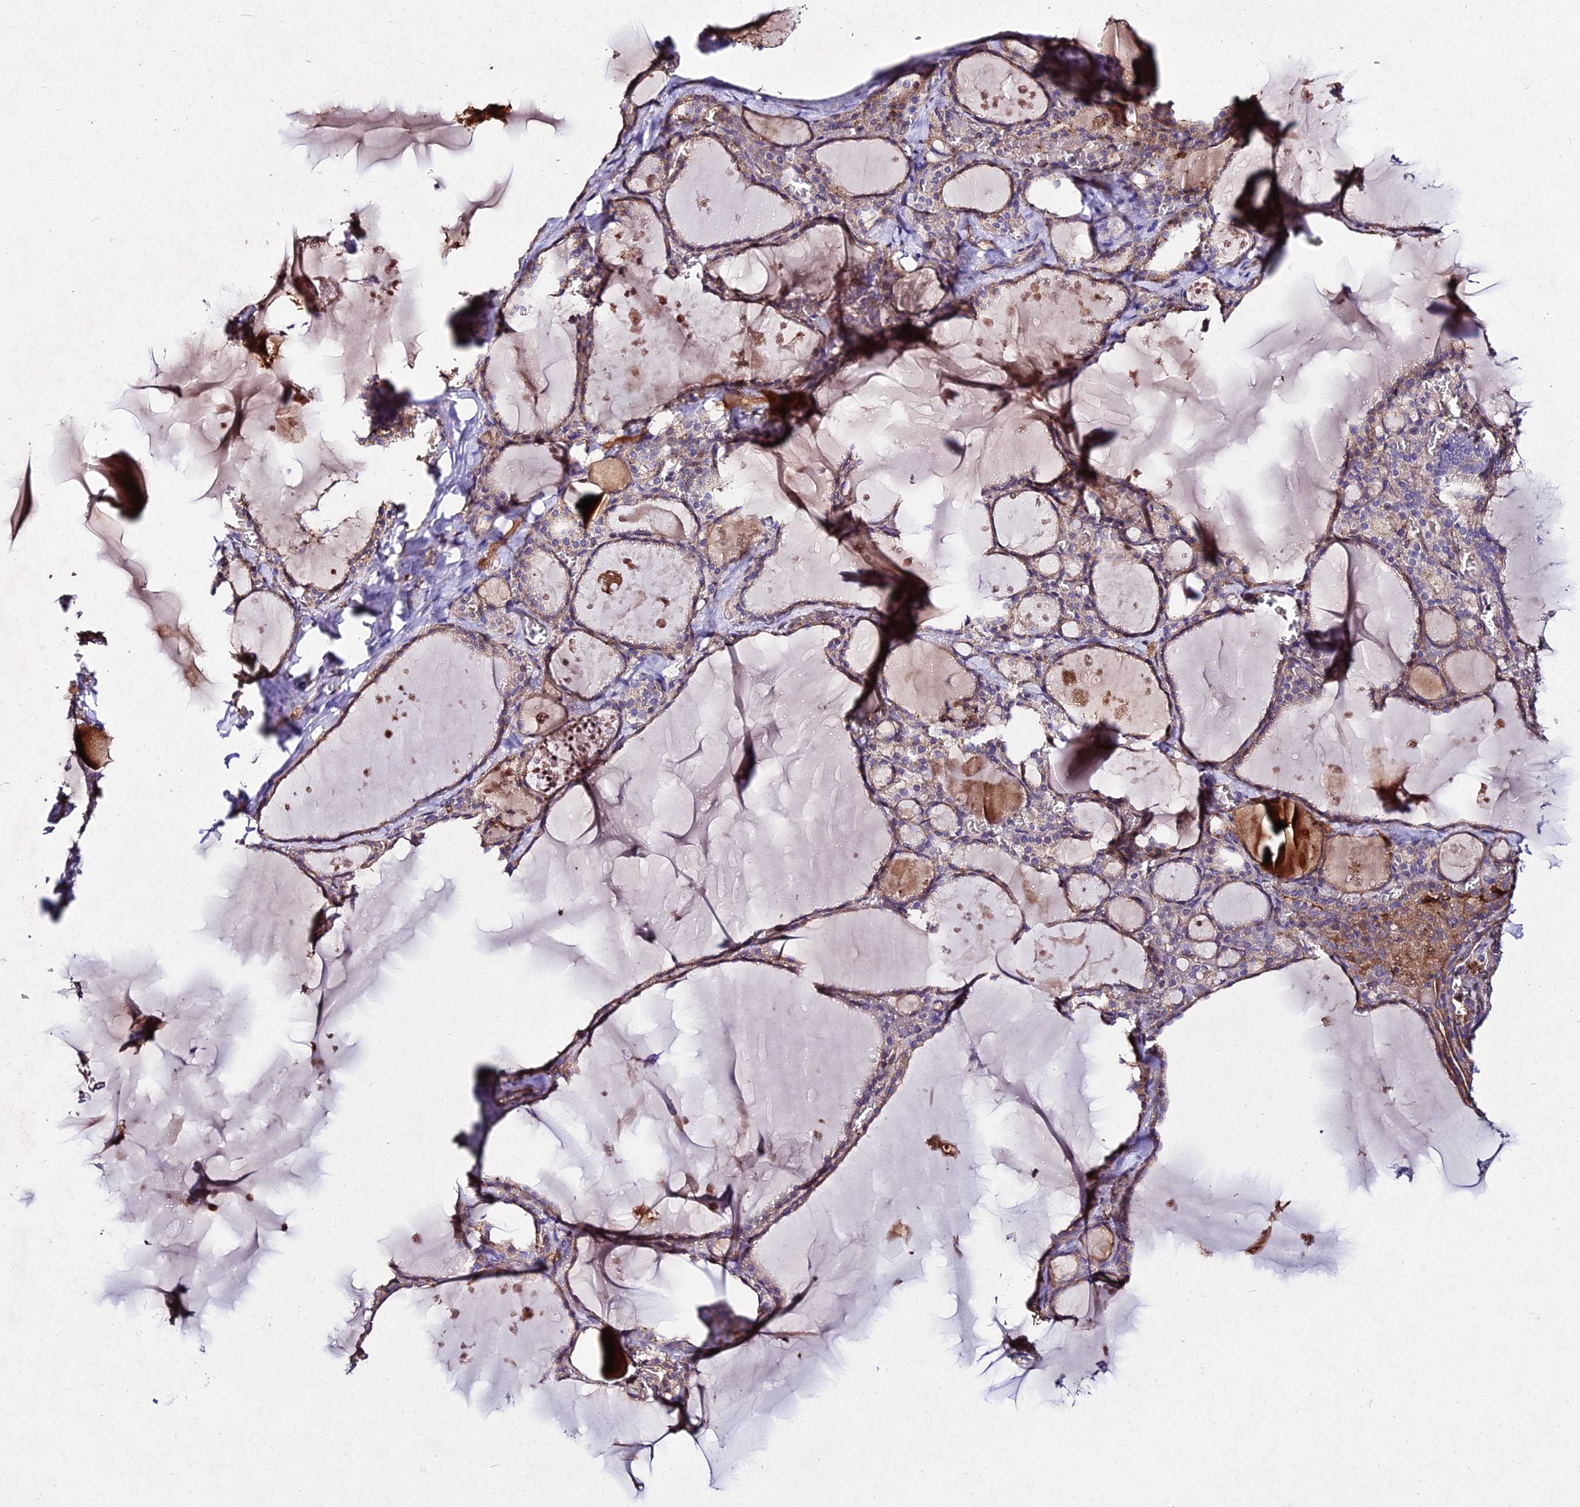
{"staining": {"intensity": "moderate", "quantity": ">75%", "location": "cytoplasmic/membranous"}, "tissue": "thyroid gland", "cell_type": "Glandular cells", "image_type": "normal", "snomed": [{"axis": "morphology", "description": "Normal tissue, NOS"}, {"axis": "topography", "description": "Thyroid gland"}], "caption": "A histopathology image of thyroid gland stained for a protein demonstrates moderate cytoplasmic/membranous brown staining in glandular cells. (DAB (3,3'-diaminobenzidine) IHC with brightfield microscopy, high magnification).", "gene": "AP3M1", "patient": {"sex": "male", "age": 56}}